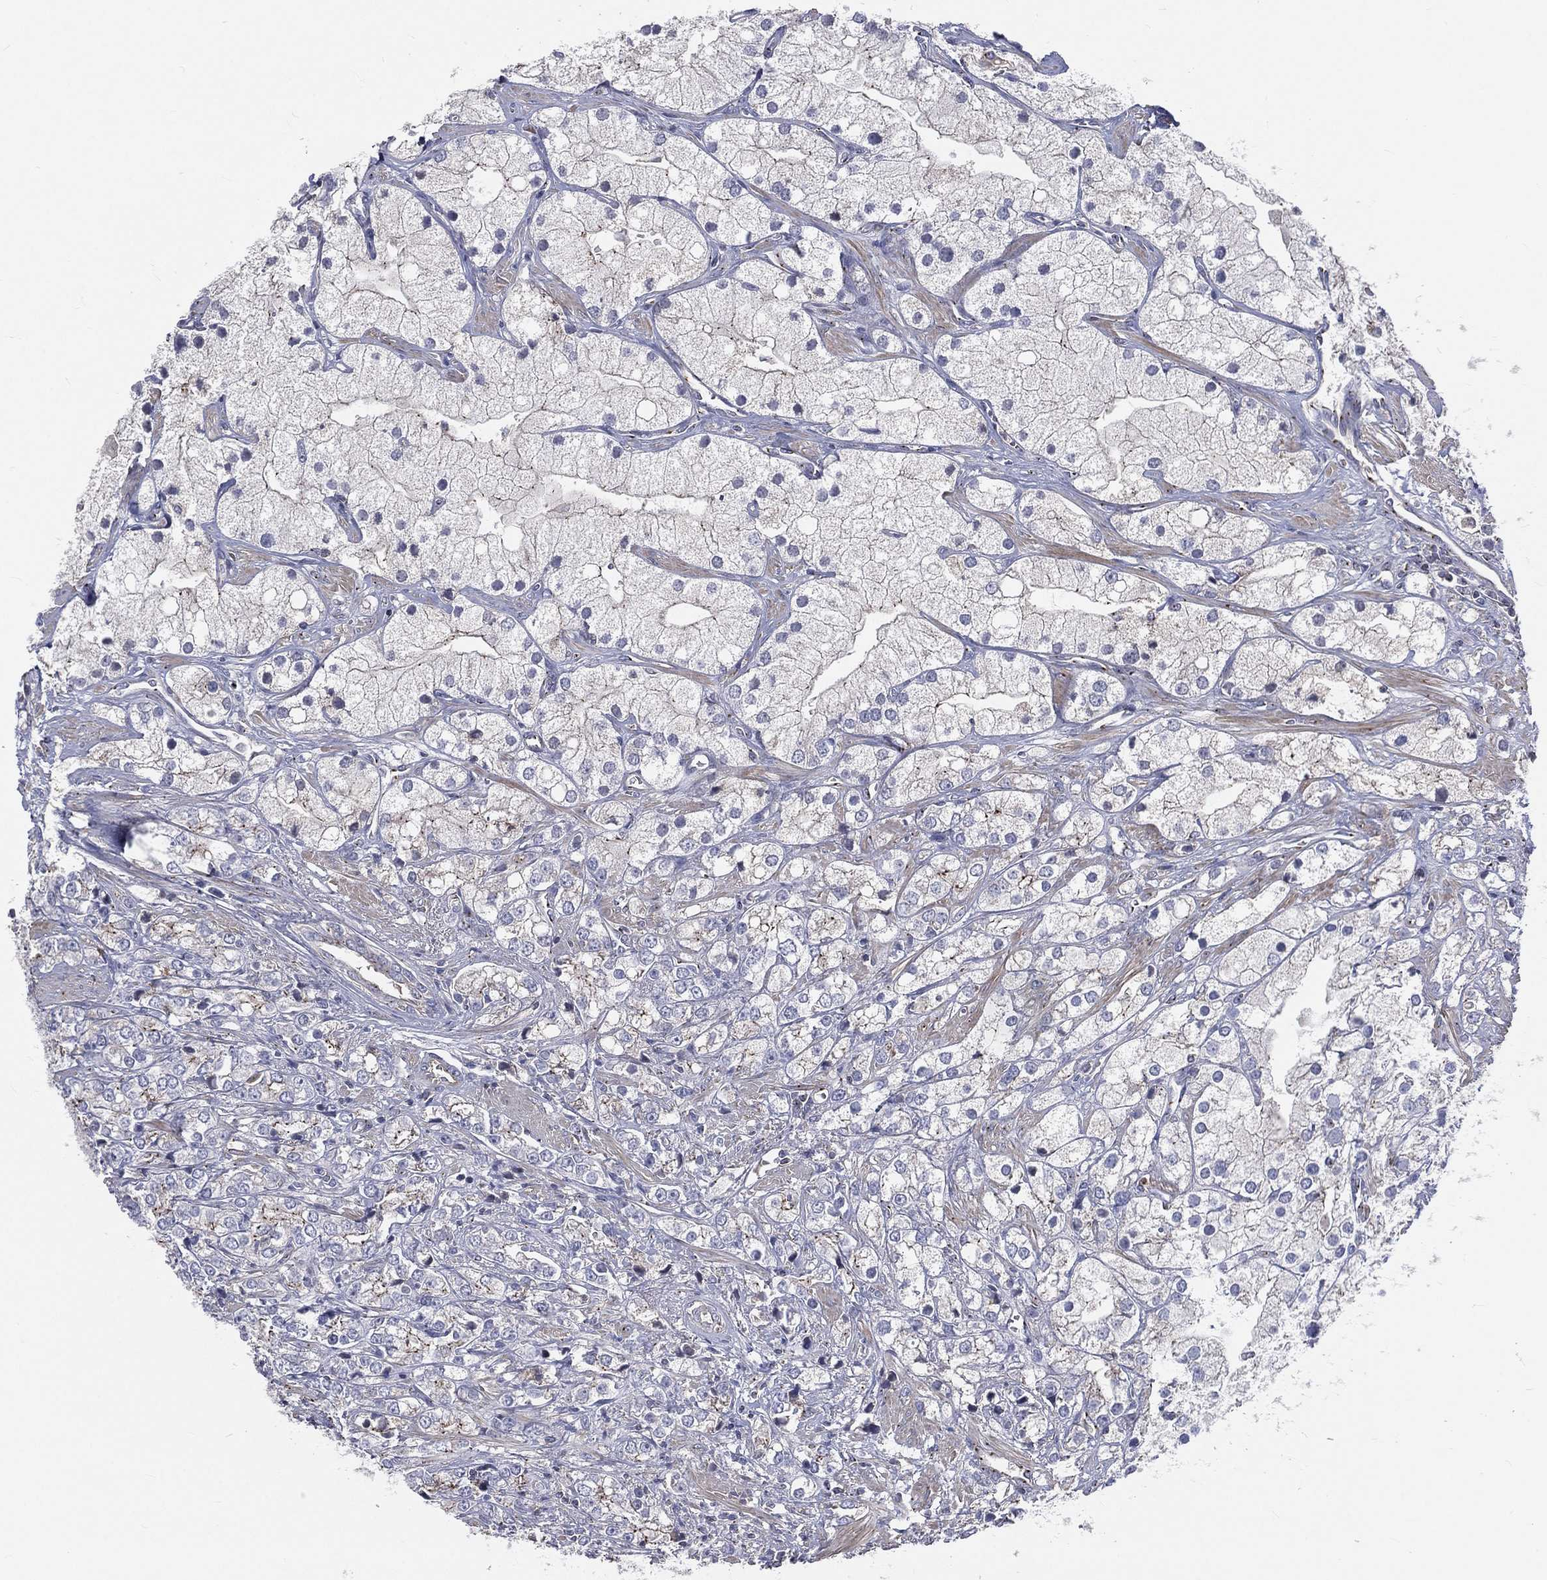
{"staining": {"intensity": "moderate", "quantity": "<25%", "location": "cytoplasmic/membranous"}, "tissue": "prostate cancer", "cell_type": "Tumor cells", "image_type": "cancer", "snomed": [{"axis": "morphology", "description": "Adenocarcinoma, NOS"}, {"axis": "topography", "description": "Prostate and seminal vesicle, NOS"}, {"axis": "topography", "description": "Prostate"}], "caption": "Moderate cytoplasmic/membranous staining is present in approximately <25% of tumor cells in adenocarcinoma (prostate). (Stains: DAB in brown, nuclei in blue, Microscopy: brightfield microscopy at high magnification).", "gene": "CROCC", "patient": {"sex": "male", "age": 79}}